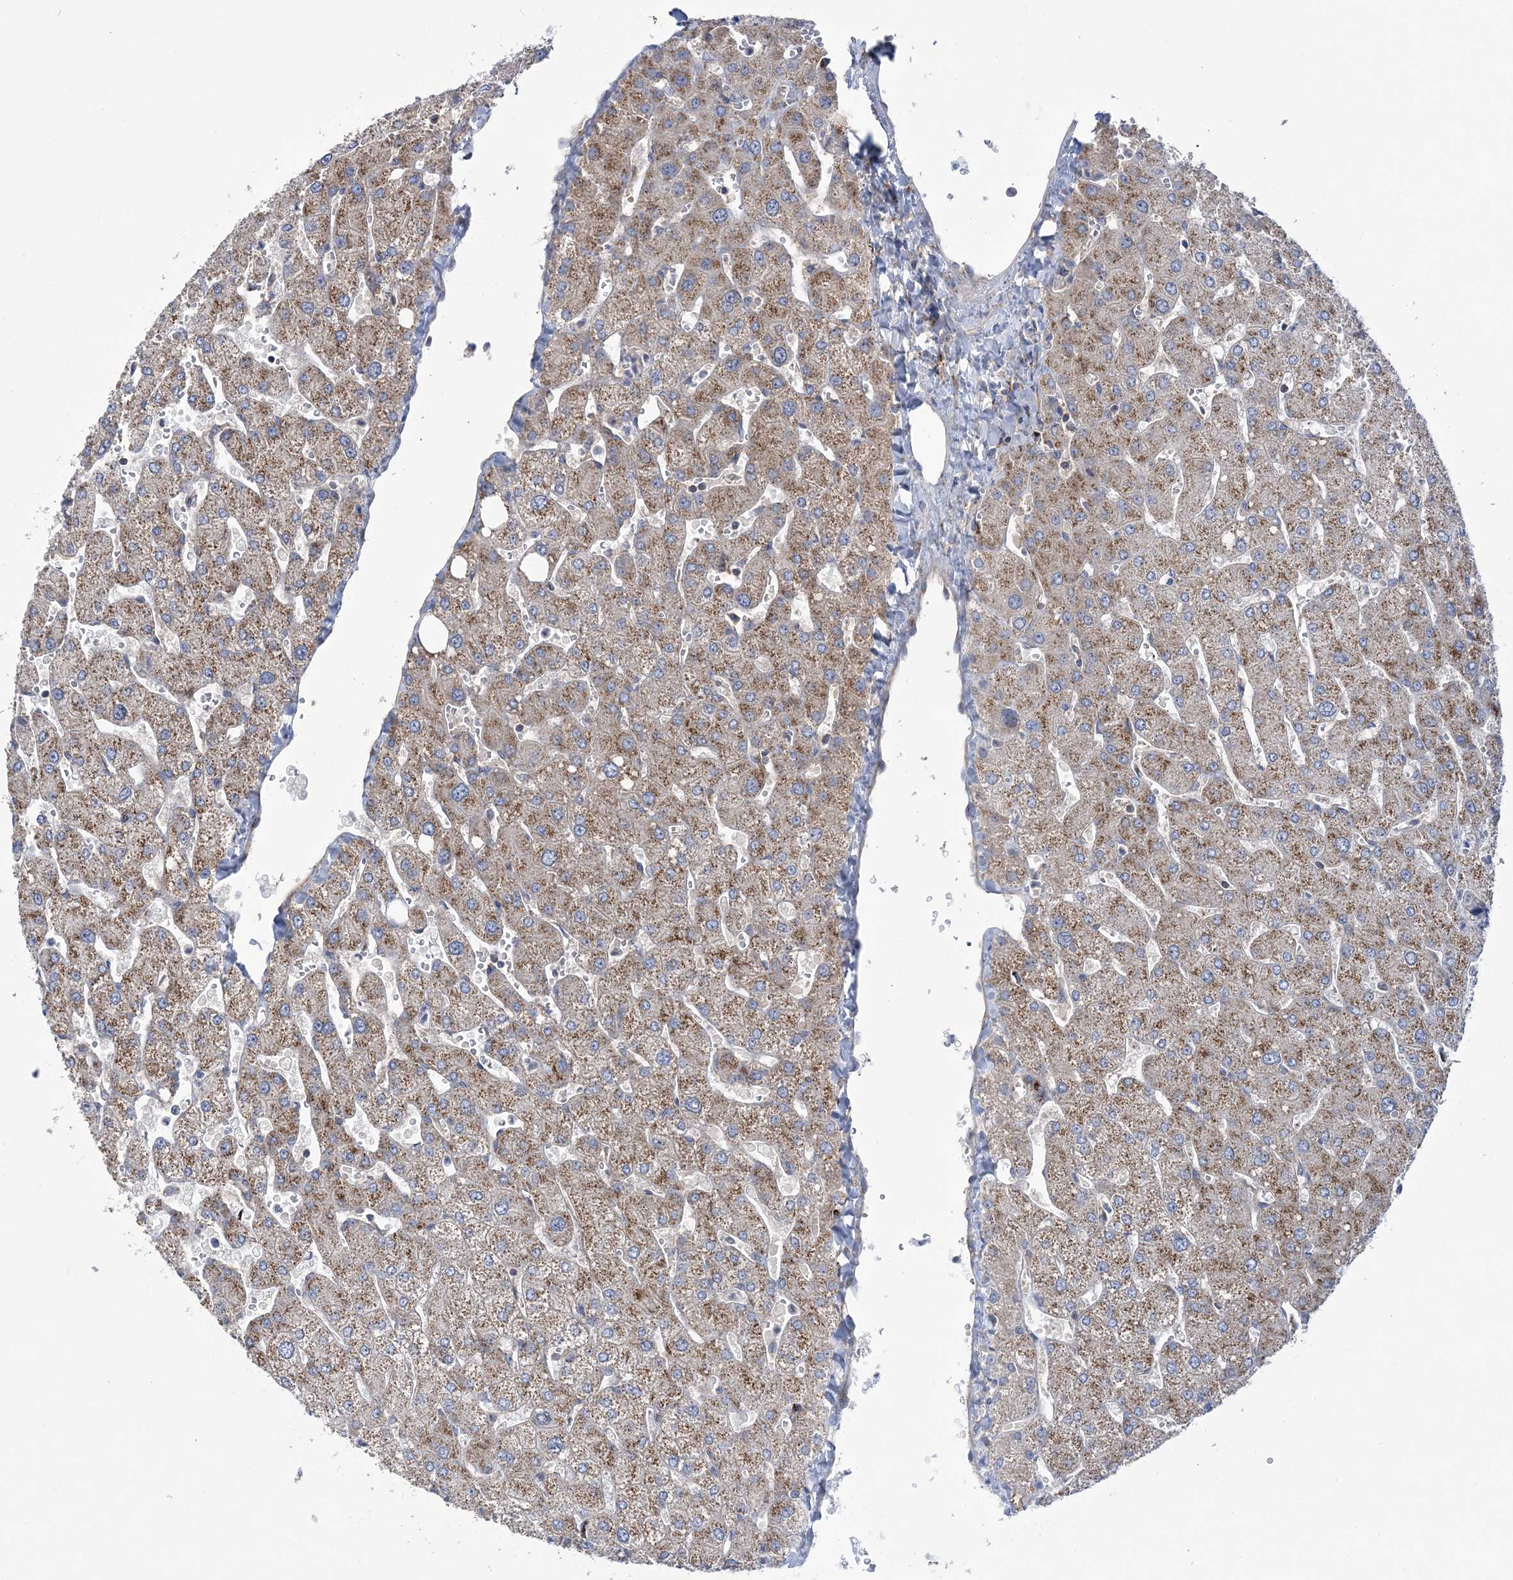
{"staining": {"intensity": "negative", "quantity": "none", "location": "none"}, "tissue": "liver", "cell_type": "Cholangiocytes", "image_type": "normal", "snomed": [{"axis": "morphology", "description": "Normal tissue, NOS"}, {"axis": "topography", "description": "Liver"}], "caption": "Immunohistochemical staining of unremarkable human liver shows no significant positivity in cholangiocytes.", "gene": "COPB2", "patient": {"sex": "male", "age": 55}}